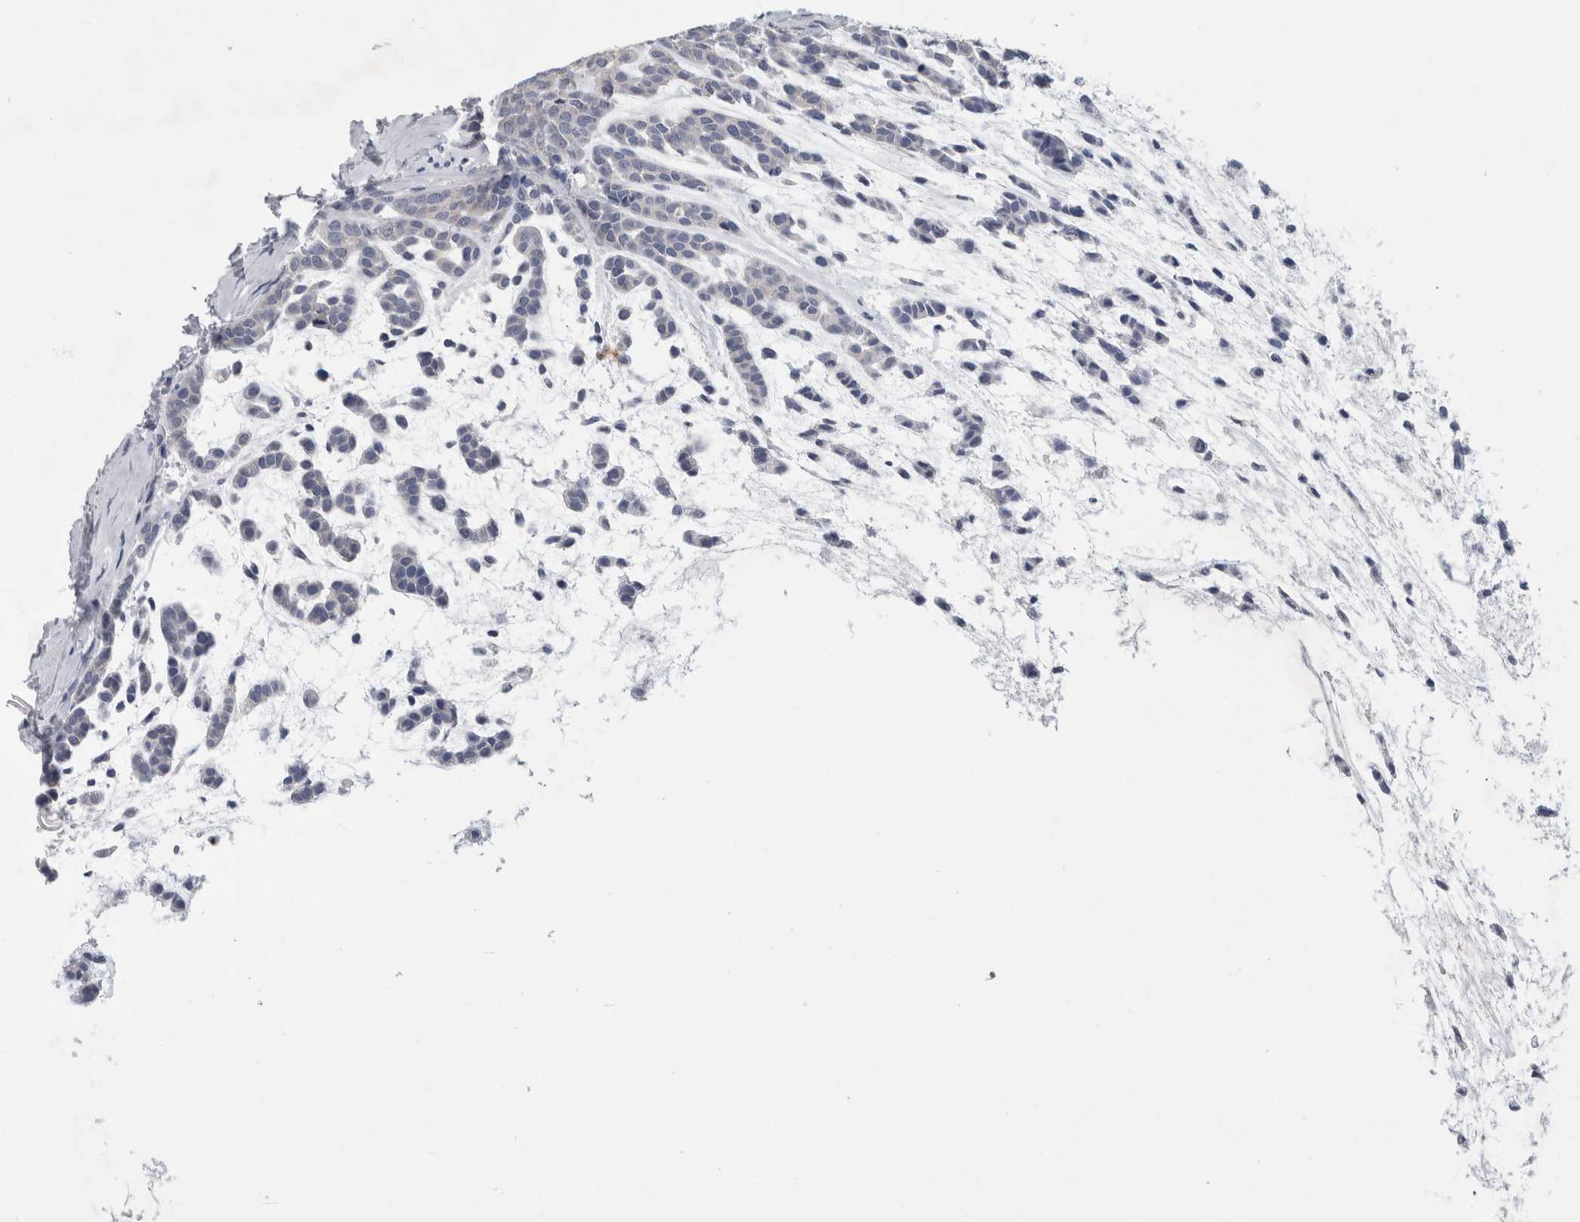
{"staining": {"intensity": "negative", "quantity": "none", "location": "none"}, "tissue": "head and neck cancer", "cell_type": "Tumor cells", "image_type": "cancer", "snomed": [{"axis": "morphology", "description": "Adenocarcinoma, NOS"}, {"axis": "morphology", "description": "Adenoma, NOS"}, {"axis": "topography", "description": "Head-Neck"}], "caption": "Immunohistochemistry (IHC) histopathology image of human head and neck cancer stained for a protein (brown), which shows no positivity in tumor cells.", "gene": "FAM83H", "patient": {"sex": "female", "age": 55}}